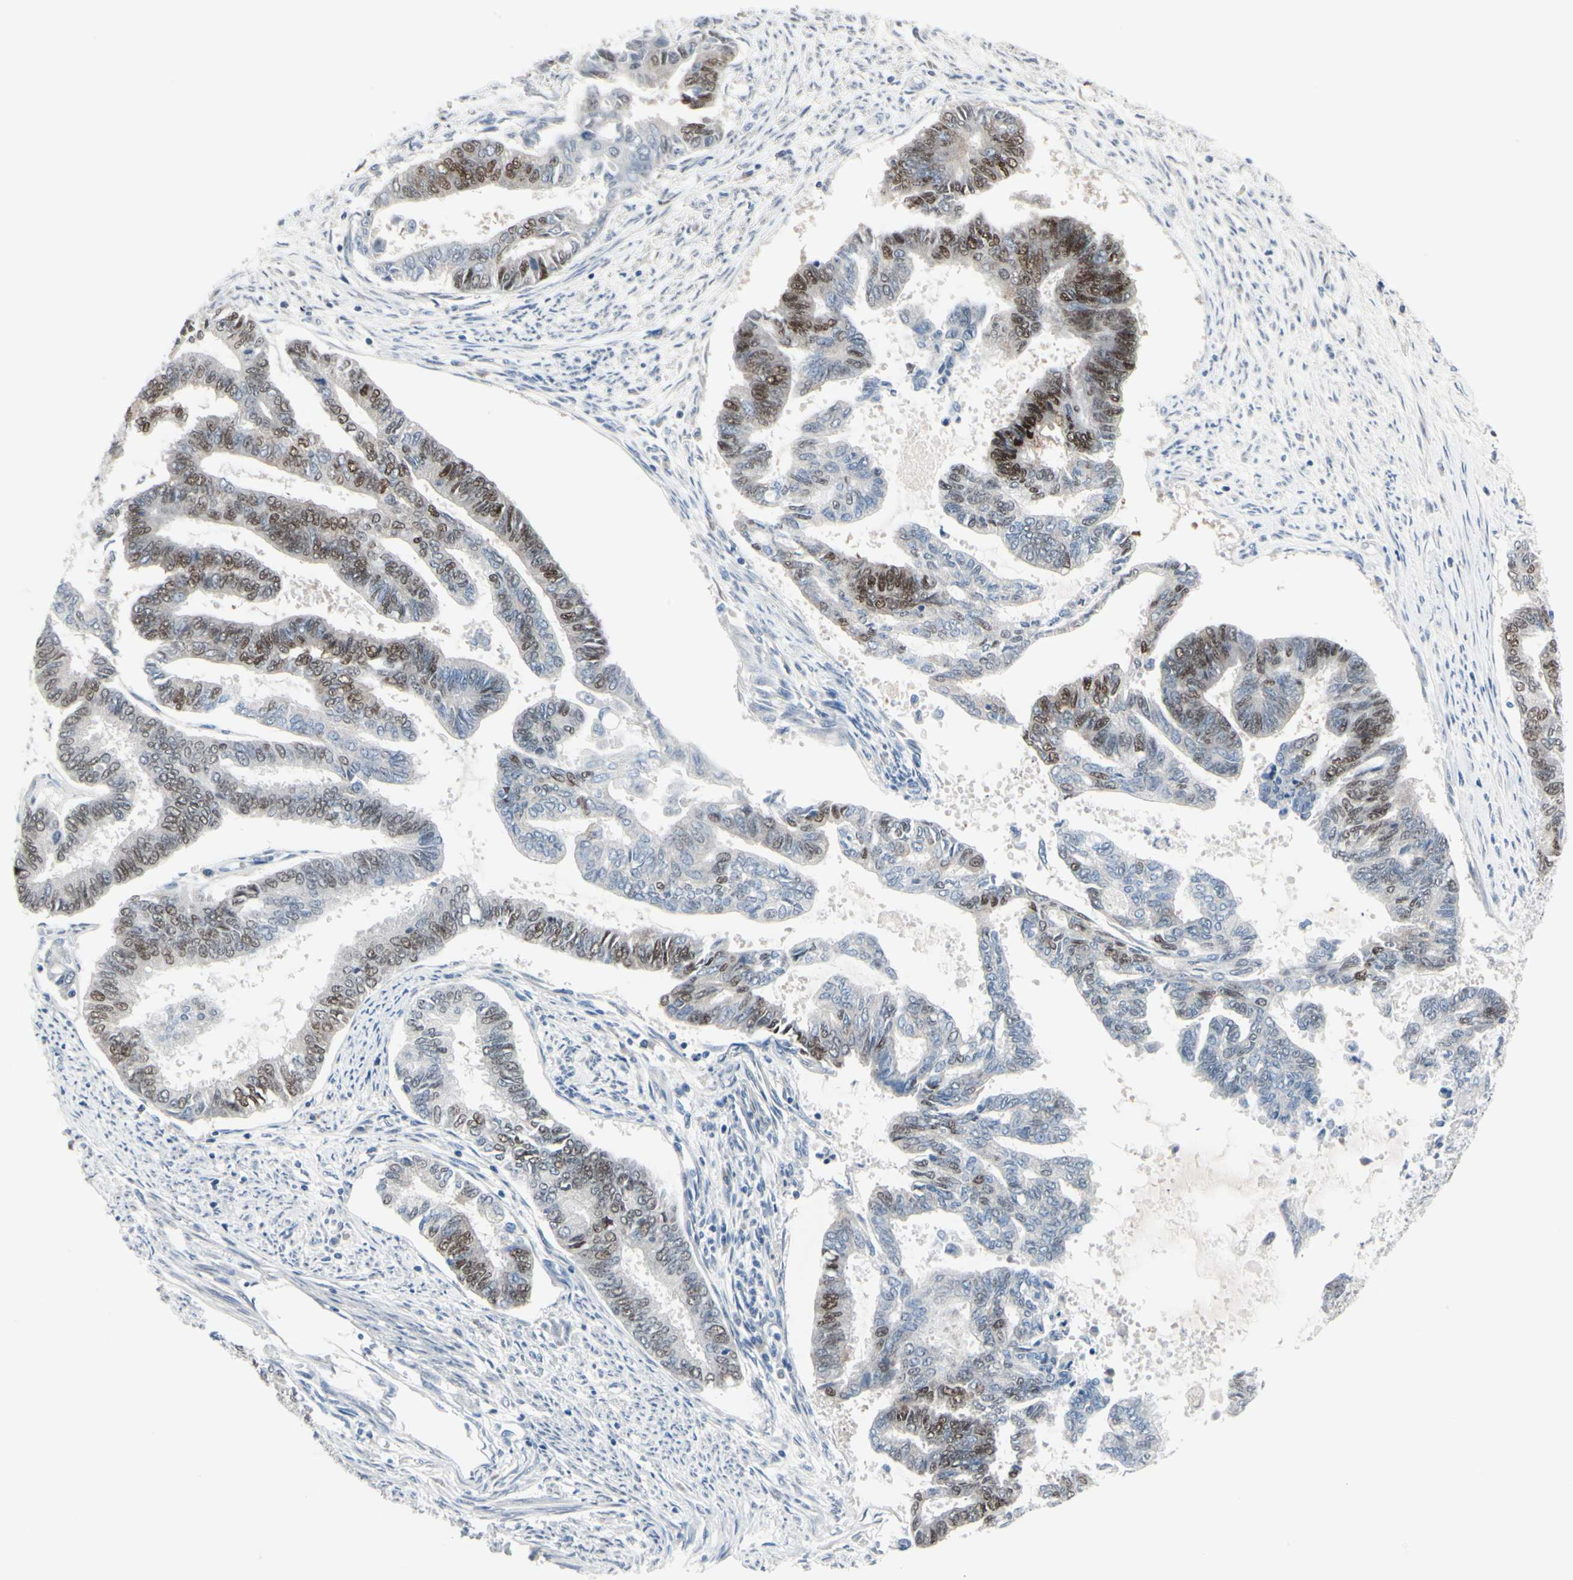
{"staining": {"intensity": "moderate", "quantity": "25%-75%", "location": "nuclear"}, "tissue": "endometrial cancer", "cell_type": "Tumor cells", "image_type": "cancer", "snomed": [{"axis": "morphology", "description": "Adenocarcinoma, NOS"}, {"axis": "topography", "description": "Endometrium"}], "caption": "There is medium levels of moderate nuclear positivity in tumor cells of endometrial adenocarcinoma, as demonstrated by immunohistochemical staining (brown color).", "gene": "PGR", "patient": {"sex": "female", "age": 86}}